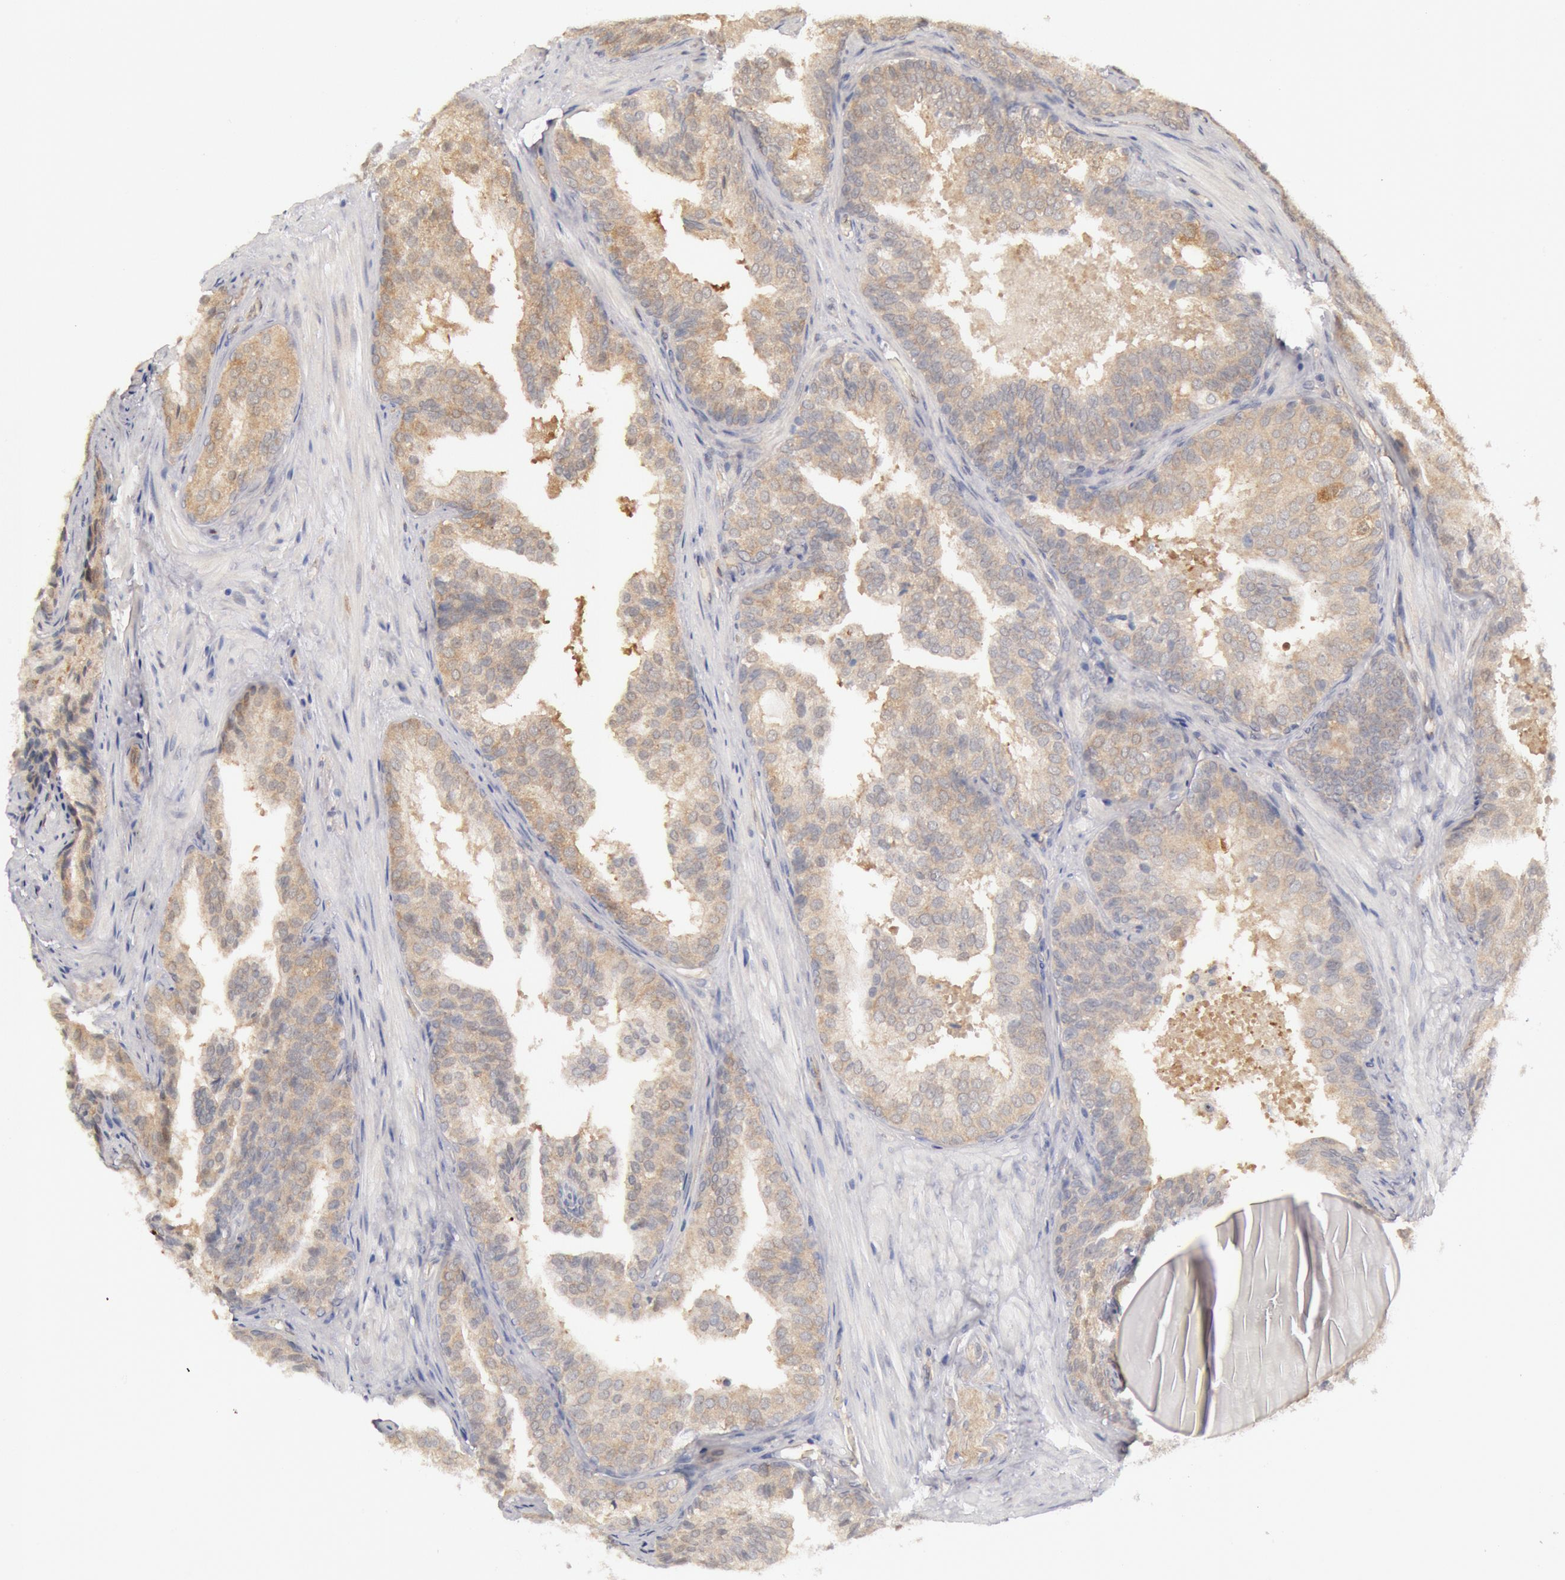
{"staining": {"intensity": "weak", "quantity": ">75%", "location": "cytoplasmic/membranous"}, "tissue": "prostate cancer", "cell_type": "Tumor cells", "image_type": "cancer", "snomed": [{"axis": "morphology", "description": "Adenocarcinoma, Low grade"}, {"axis": "topography", "description": "Prostate"}], "caption": "Prostate adenocarcinoma (low-grade) tissue displays weak cytoplasmic/membranous positivity in approximately >75% of tumor cells", "gene": "DNAJA1", "patient": {"sex": "male", "age": 69}}